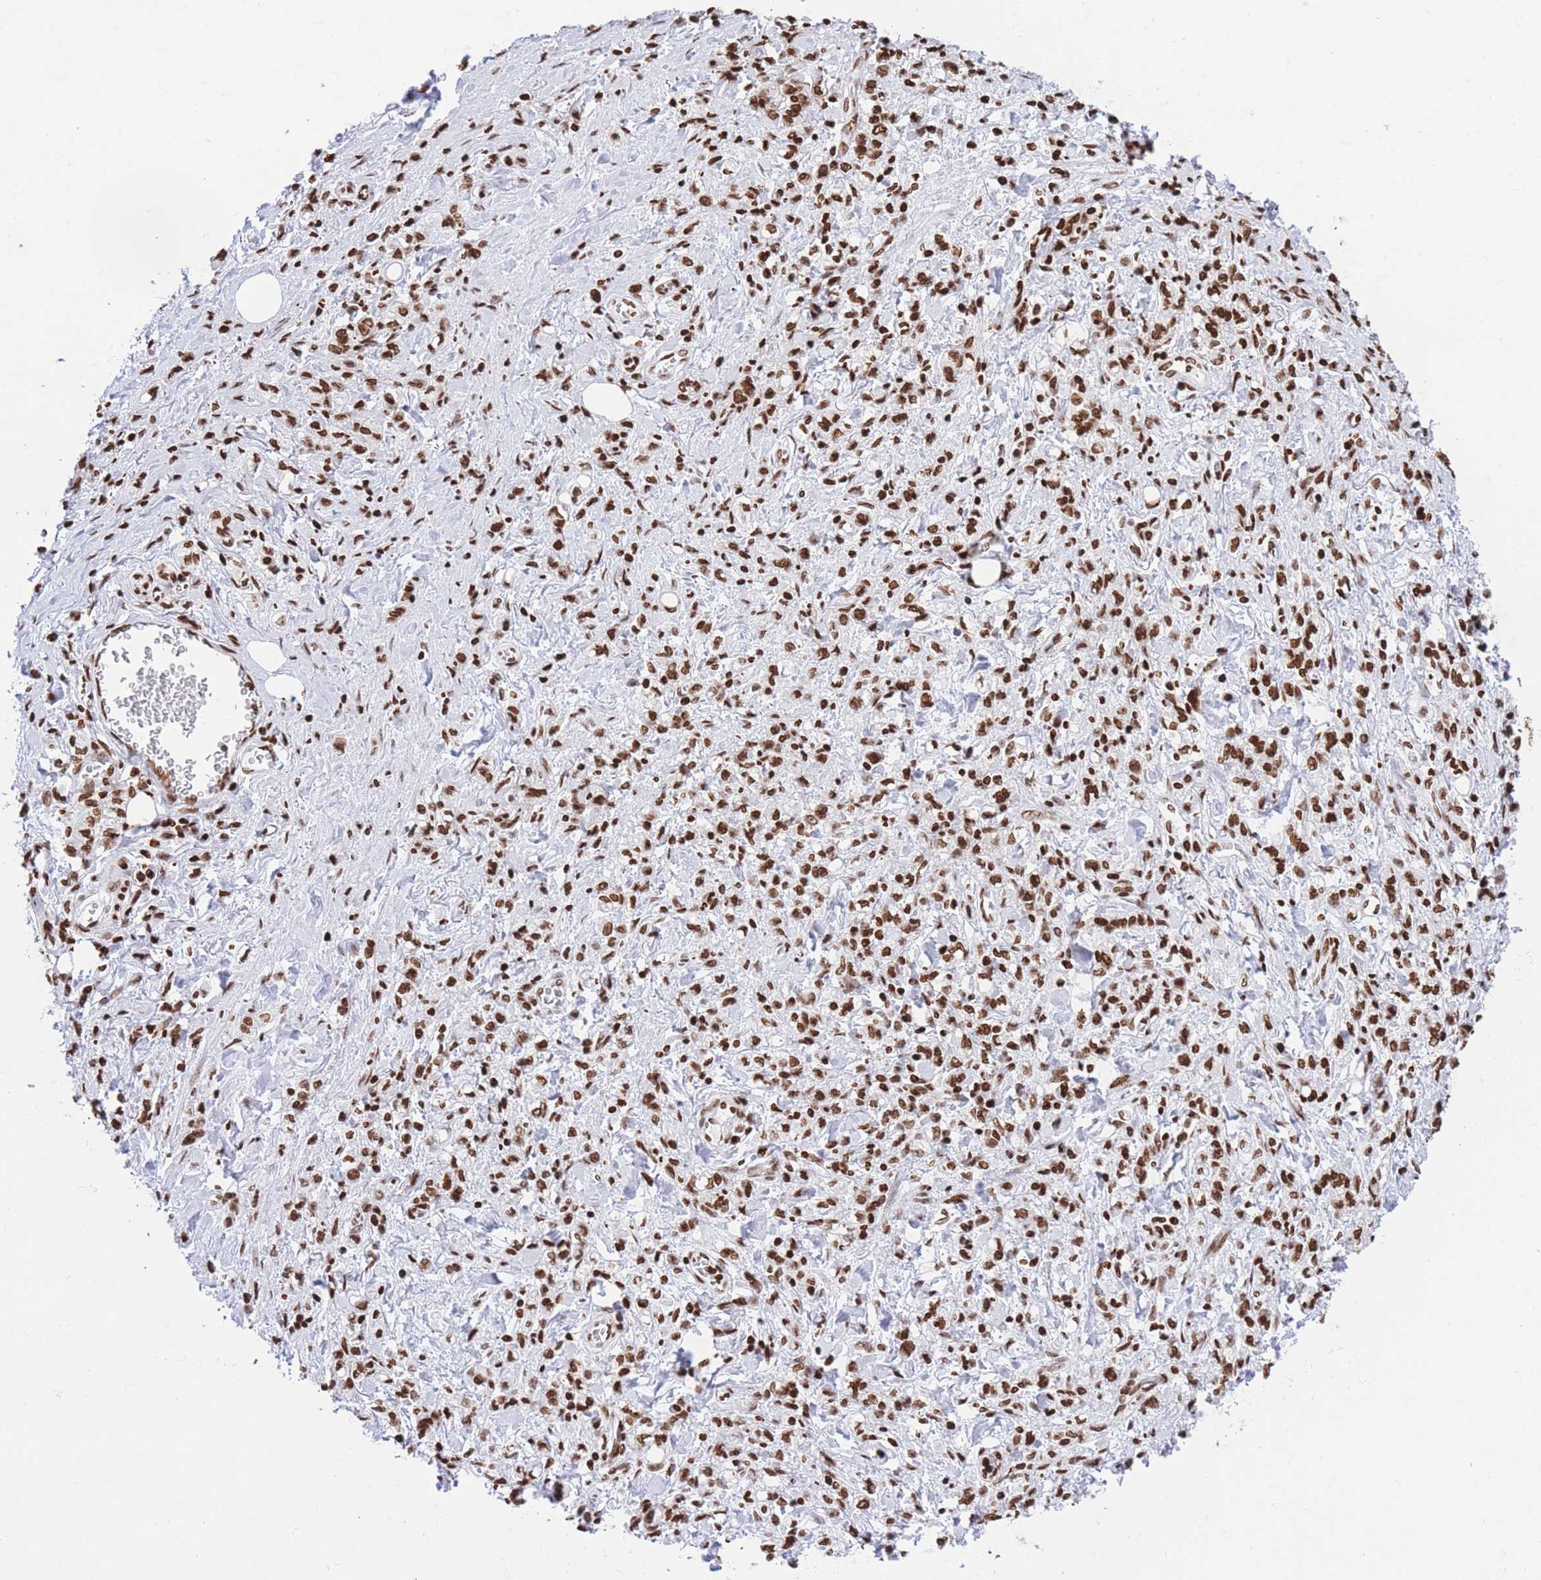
{"staining": {"intensity": "strong", "quantity": ">75%", "location": "nuclear"}, "tissue": "stomach cancer", "cell_type": "Tumor cells", "image_type": "cancer", "snomed": [{"axis": "morphology", "description": "Adenocarcinoma, NOS"}, {"axis": "topography", "description": "Stomach"}], "caption": "High-power microscopy captured an IHC micrograph of stomach cancer, revealing strong nuclear expression in about >75% of tumor cells. (Stains: DAB (3,3'-diaminobenzidine) in brown, nuclei in blue, Microscopy: brightfield microscopy at high magnification).", "gene": "H2BC11", "patient": {"sex": "male", "age": 77}}